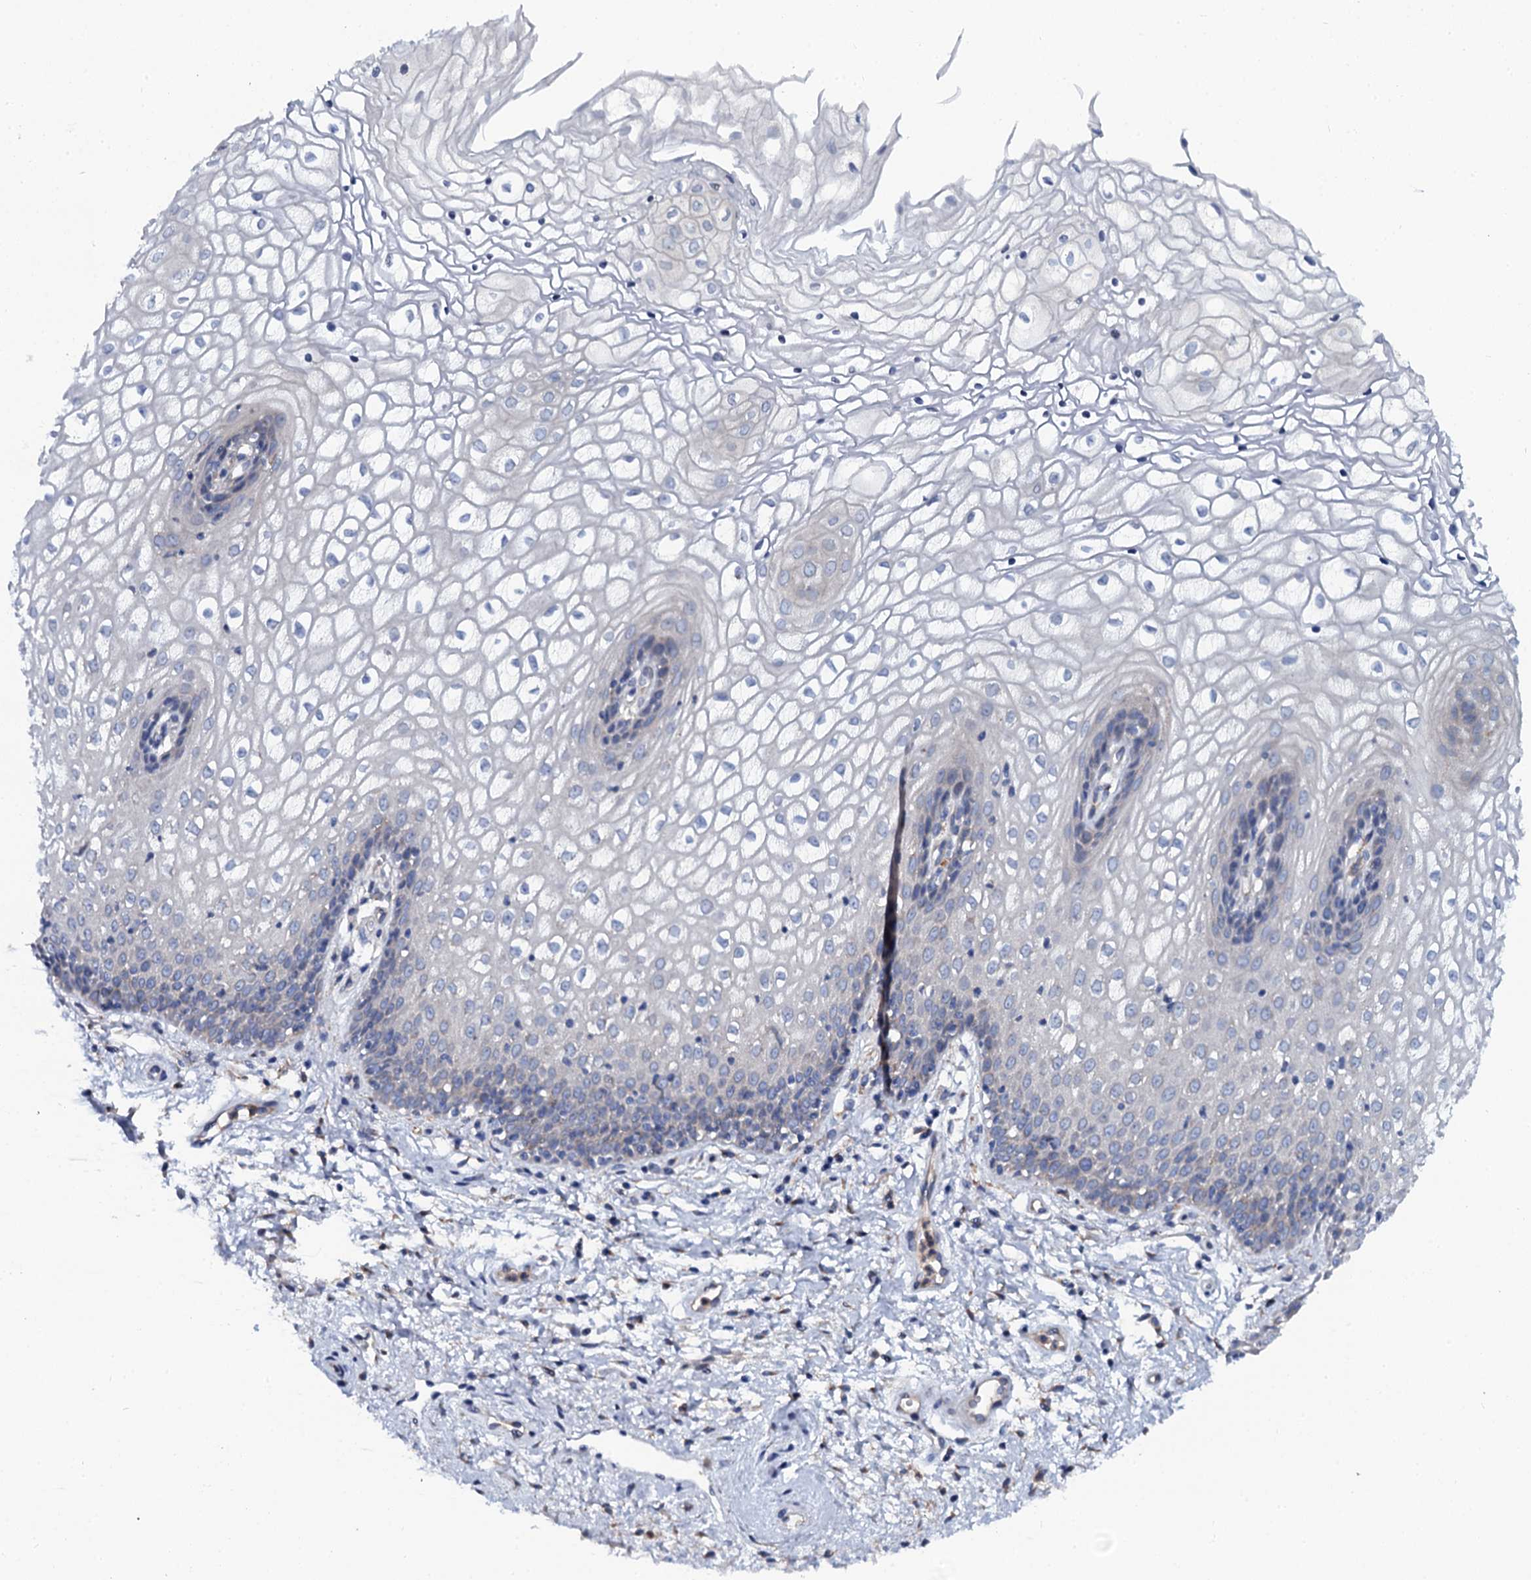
{"staining": {"intensity": "negative", "quantity": "none", "location": "none"}, "tissue": "vagina", "cell_type": "Squamous epithelial cells", "image_type": "normal", "snomed": [{"axis": "morphology", "description": "Normal tissue, NOS"}, {"axis": "topography", "description": "Vagina"}], "caption": "Immunohistochemistry histopathology image of unremarkable vagina stained for a protein (brown), which demonstrates no positivity in squamous epithelial cells.", "gene": "OTOL1", "patient": {"sex": "female", "age": 34}}